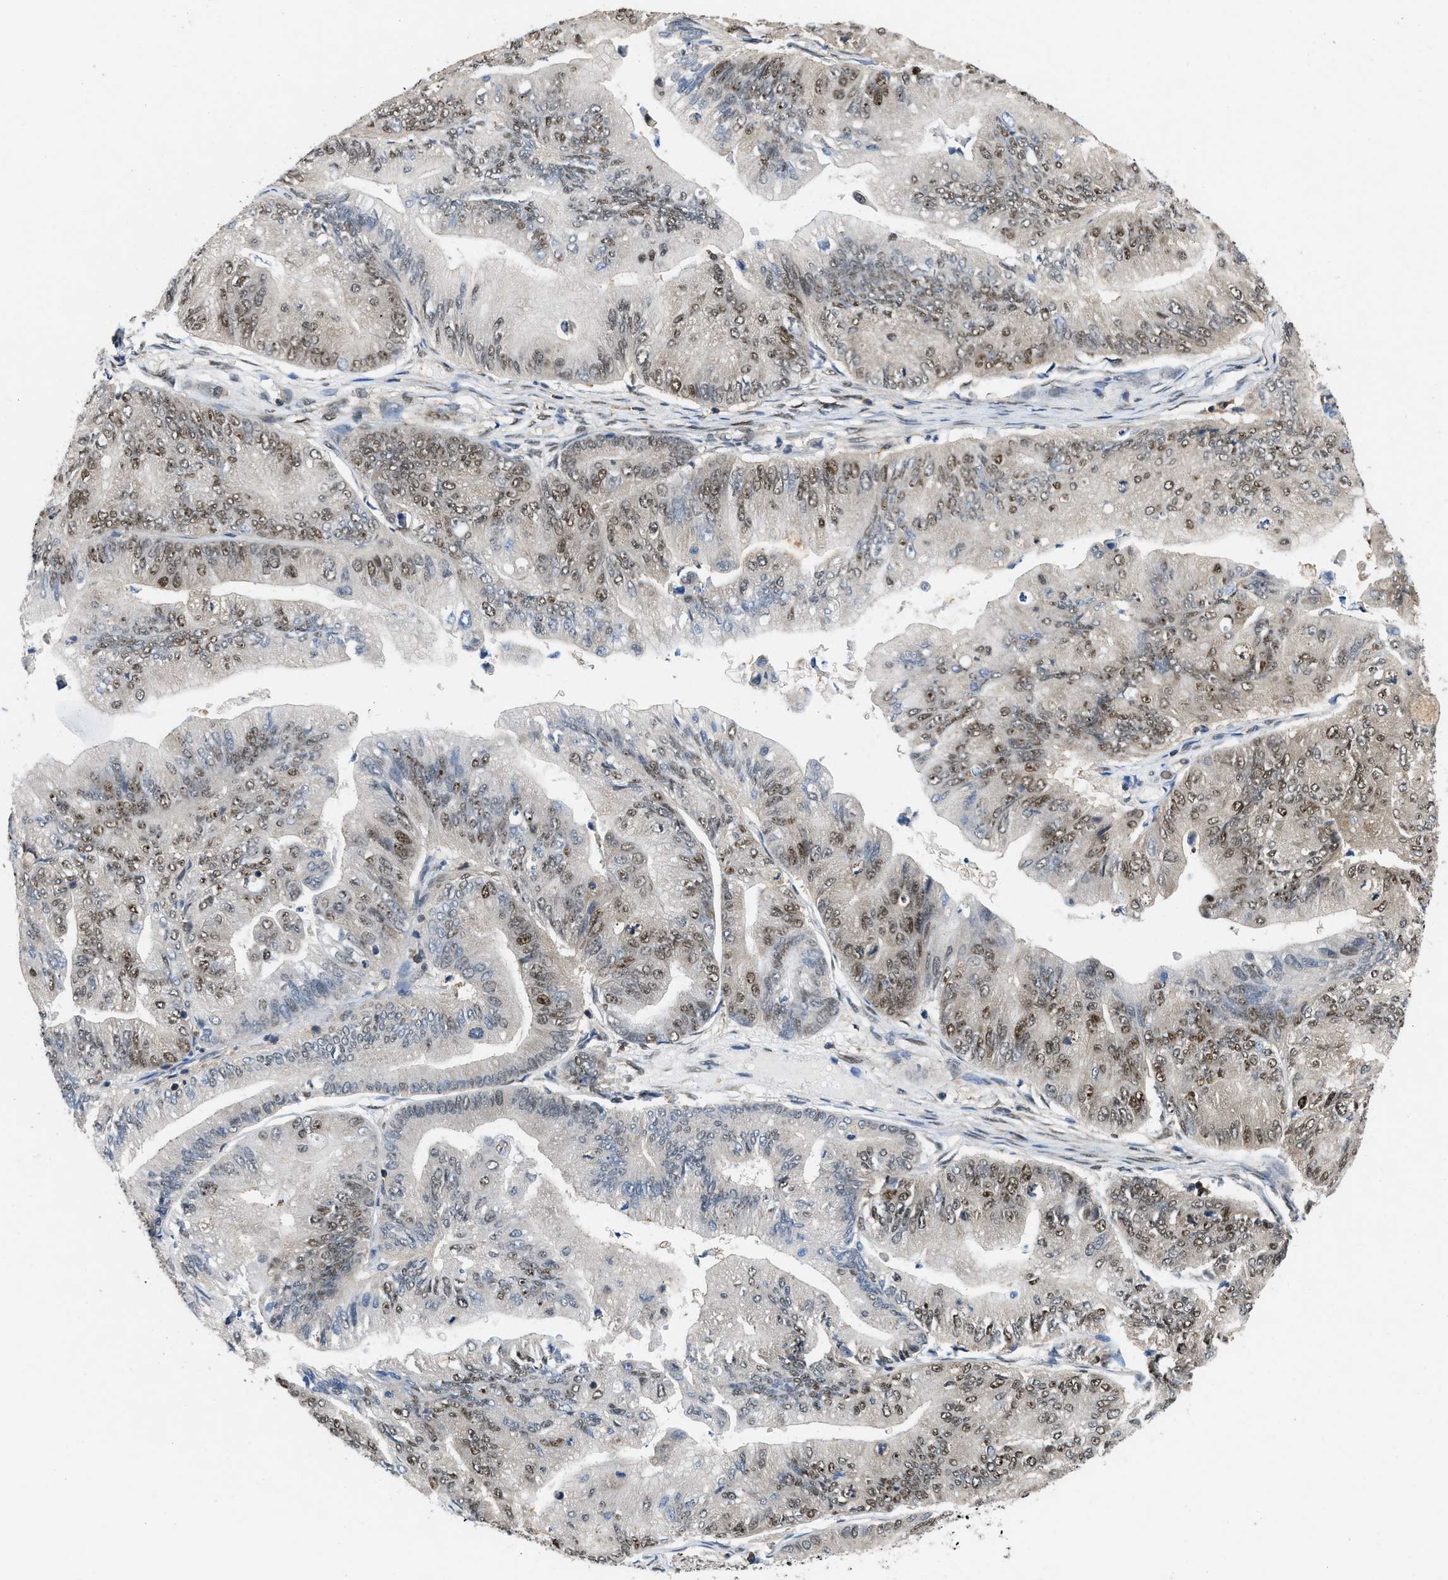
{"staining": {"intensity": "weak", "quantity": "25%-75%", "location": "nuclear"}, "tissue": "ovarian cancer", "cell_type": "Tumor cells", "image_type": "cancer", "snomed": [{"axis": "morphology", "description": "Cystadenocarcinoma, mucinous, NOS"}, {"axis": "topography", "description": "Ovary"}], "caption": "Immunohistochemistry (IHC) histopathology image of ovarian cancer stained for a protein (brown), which demonstrates low levels of weak nuclear staining in about 25%-75% of tumor cells.", "gene": "ATF7IP", "patient": {"sex": "female", "age": 61}}